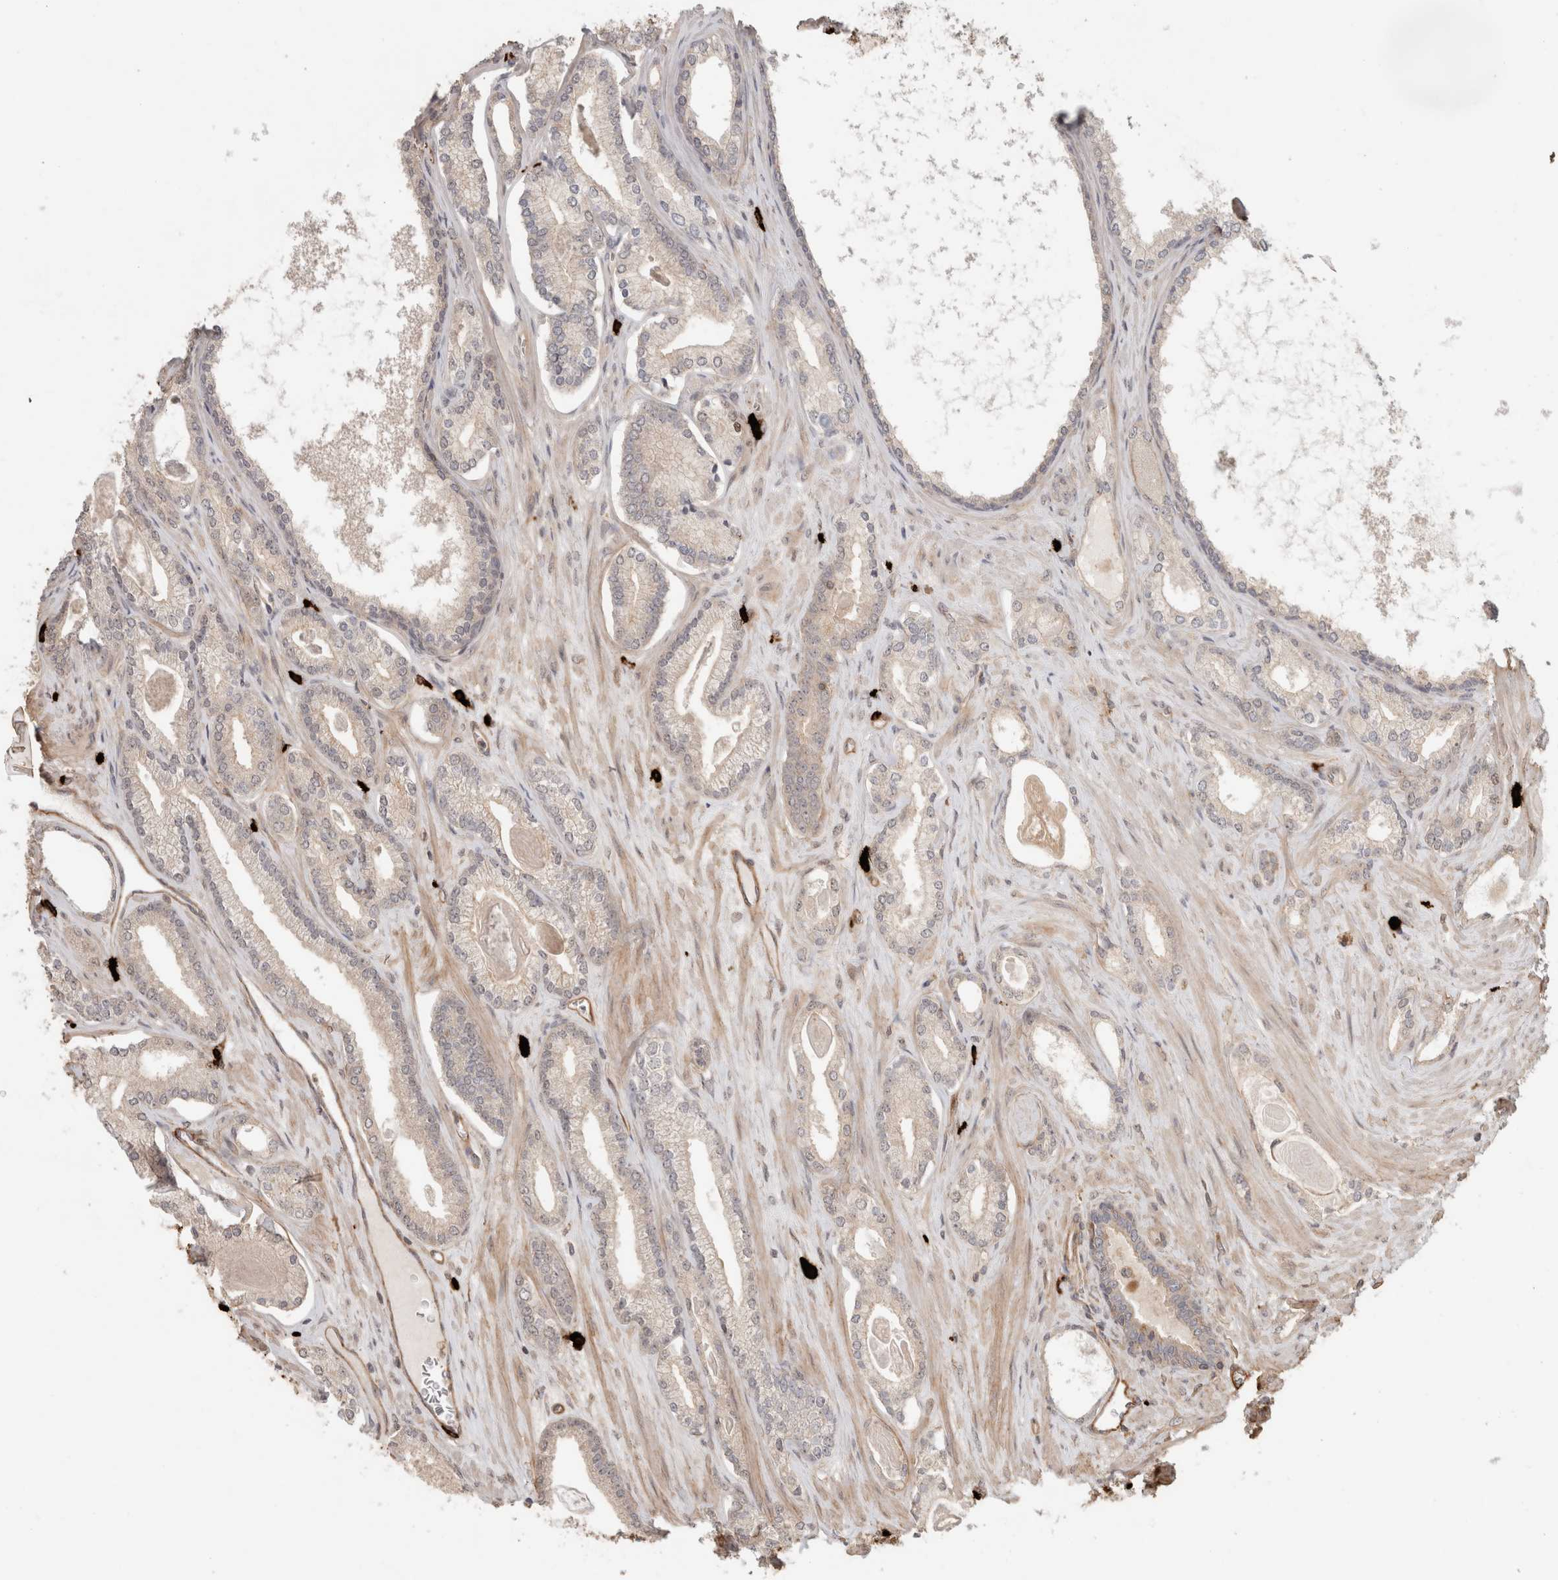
{"staining": {"intensity": "negative", "quantity": "none", "location": "none"}, "tissue": "prostate cancer", "cell_type": "Tumor cells", "image_type": "cancer", "snomed": [{"axis": "morphology", "description": "Adenocarcinoma, Low grade"}, {"axis": "topography", "description": "Prostate"}], "caption": "Histopathology image shows no protein positivity in tumor cells of prostate adenocarcinoma (low-grade) tissue. (DAB immunohistochemistry (IHC) visualized using brightfield microscopy, high magnification).", "gene": "HSPG2", "patient": {"sex": "male", "age": 70}}